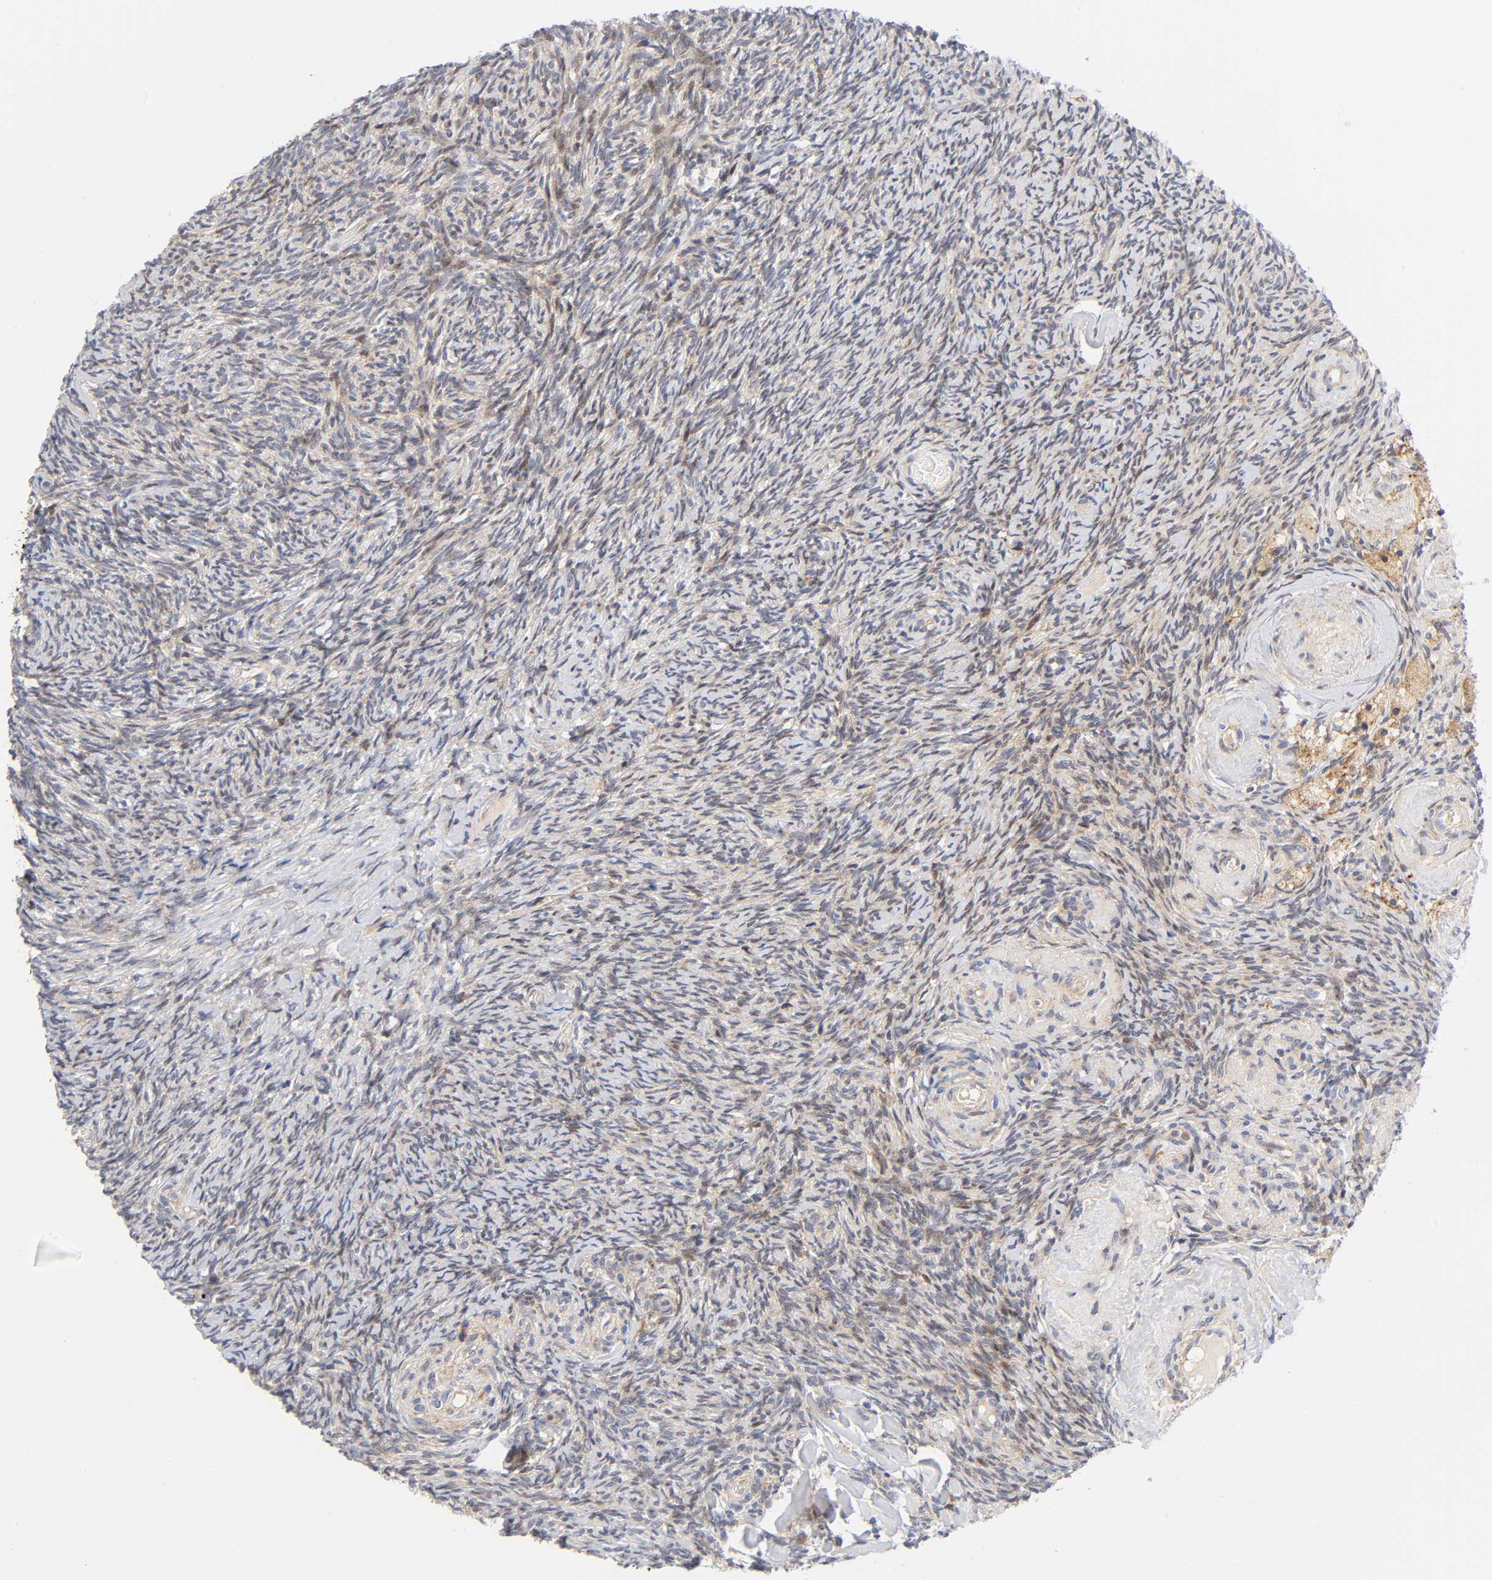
{"staining": {"intensity": "moderate", "quantity": "25%-75%", "location": "cytoplasmic/membranous,nuclear"}, "tissue": "ovary", "cell_type": "Ovarian stroma cells", "image_type": "normal", "snomed": [{"axis": "morphology", "description": "Normal tissue, NOS"}, {"axis": "topography", "description": "Ovary"}], "caption": "The image exhibits a brown stain indicating the presence of a protein in the cytoplasmic/membranous,nuclear of ovarian stroma cells in ovary.", "gene": "ANXA7", "patient": {"sex": "female", "age": 60}}